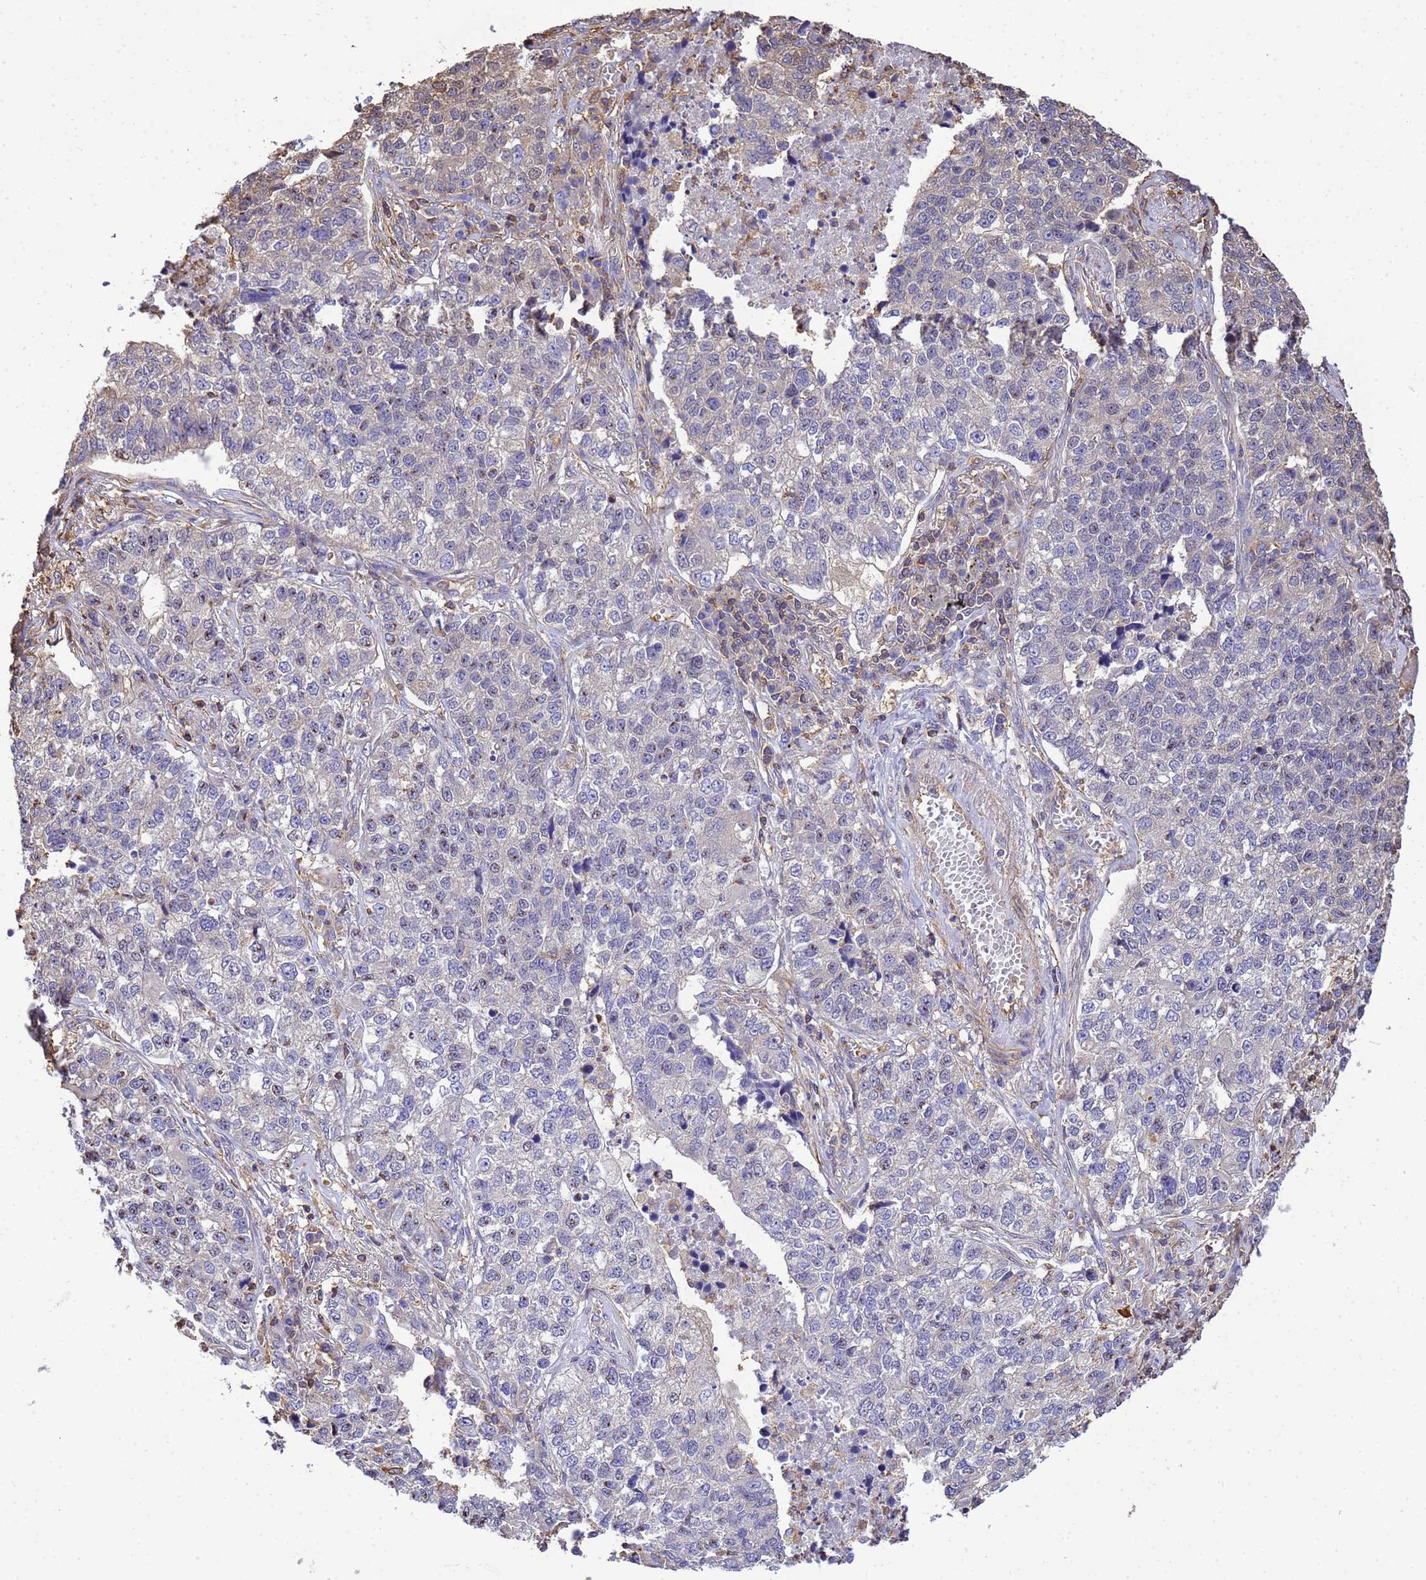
{"staining": {"intensity": "negative", "quantity": "none", "location": "none"}, "tissue": "lung cancer", "cell_type": "Tumor cells", "image_type": "cancer", "snomed": [{"axis": "morphology", "description": "Adenocarcinoma, NOS"}, {"axis": "topography", "description": "Lung"}], "caption": "Lung adenocarcinoma was stained to show a protein in brown. There is no significant positivity in tumor cells.", "gene": "WDR64", "patient": {"sex": "male", "age": 49}}